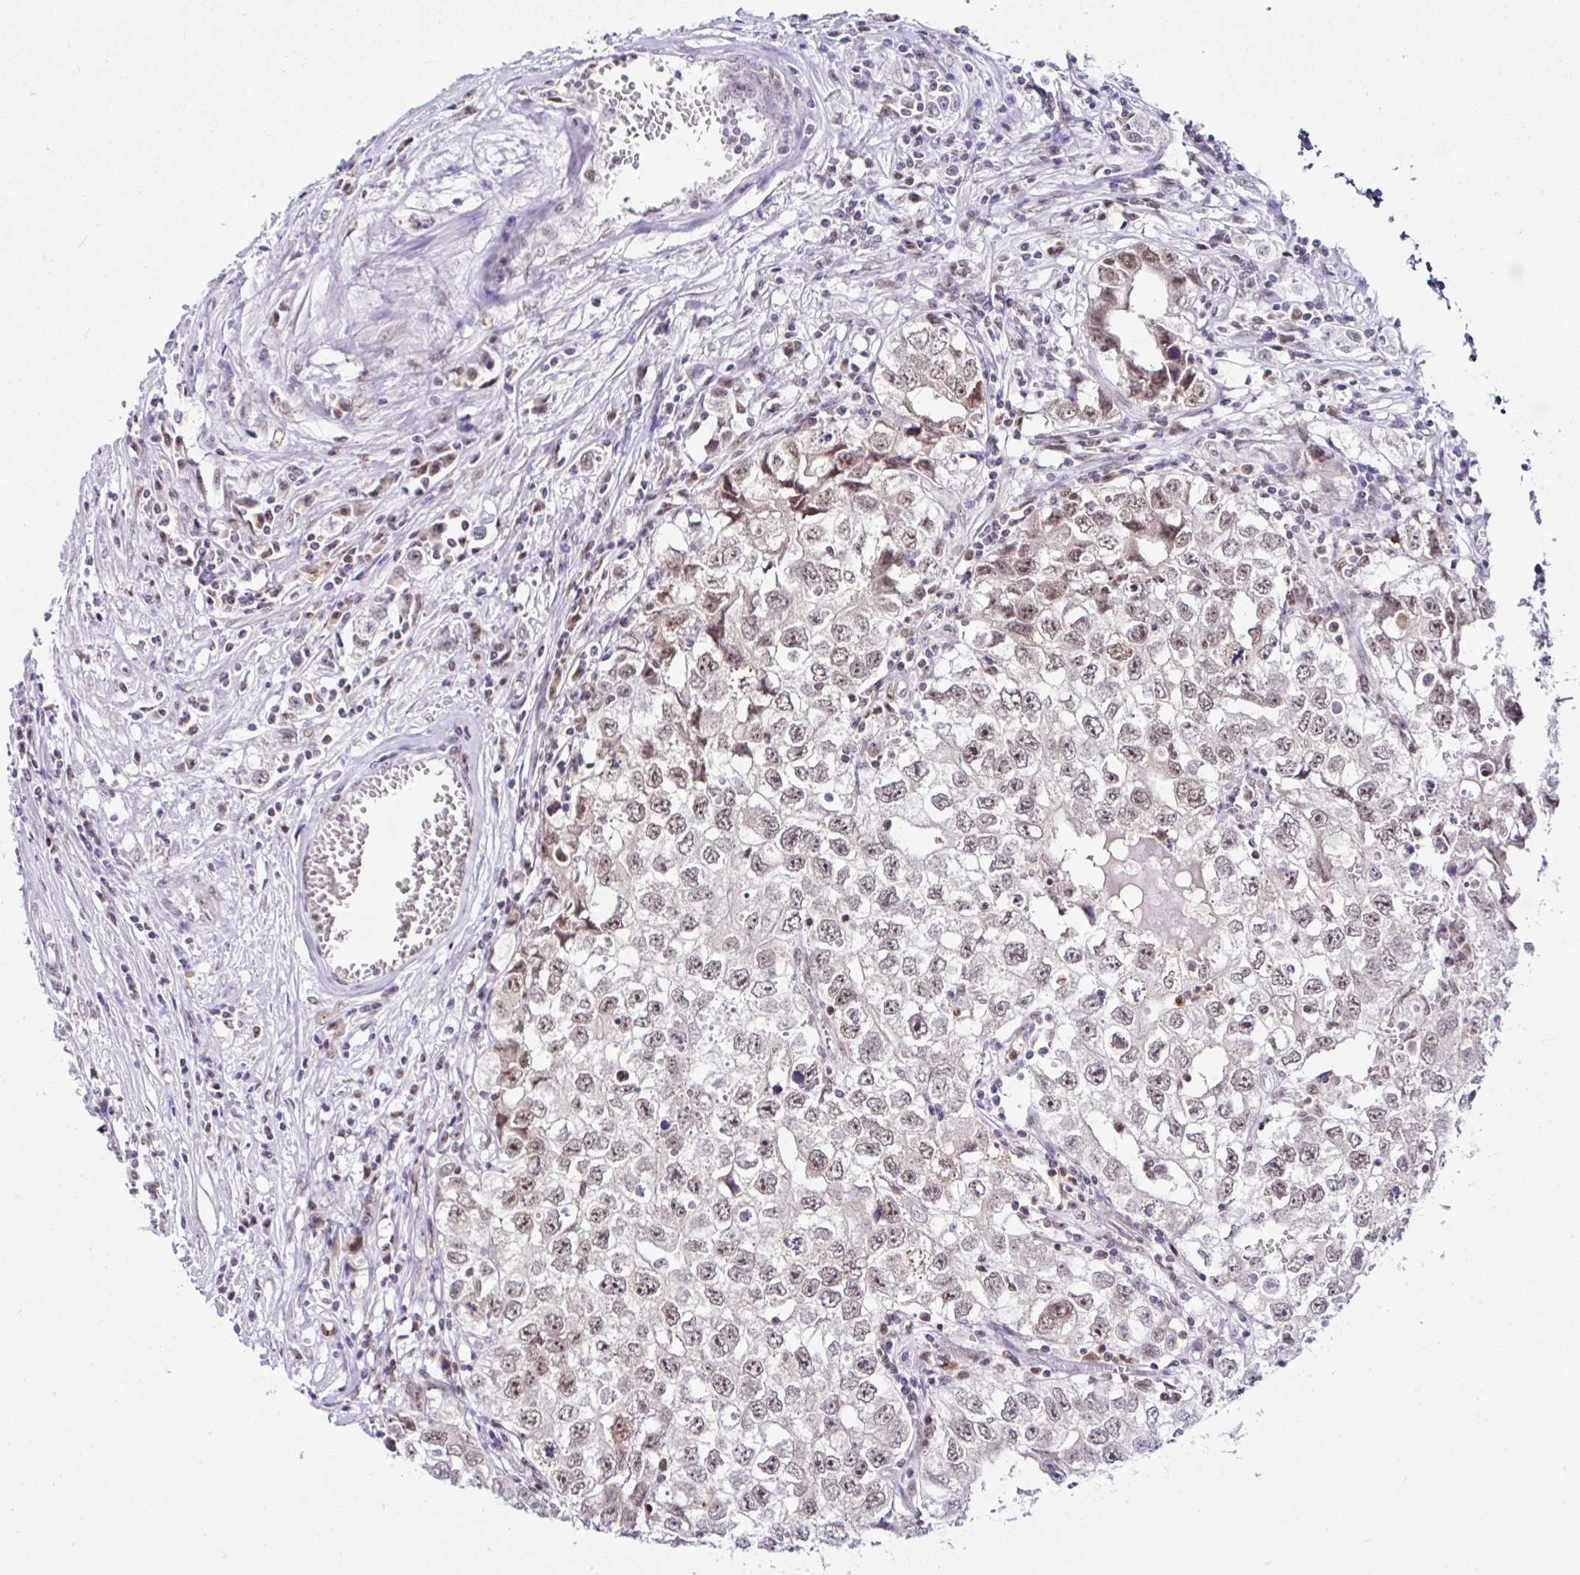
{"staining": {"intensity": "moderate", "quantity": ">75%", "location": "nuclear"}, "tissue": "testis cancer", "cell_type": "Tumor cells", "image_type": "cancer", "snomed": [{"axis": "morphology", "description": "Seminoma, NOS"}, {"axis": "morphology", "description": "Carcinoma, Embryonal, NOS"}, {"axis": "topography", "description": "Testis"}], "caption": "Moderate nuclear protein positivity is present in approximately >75% of tumor cells in embryonal carcinoma (testis).", "gene": "PTPN2", "patient": {"sex": "male", "age": 43}}